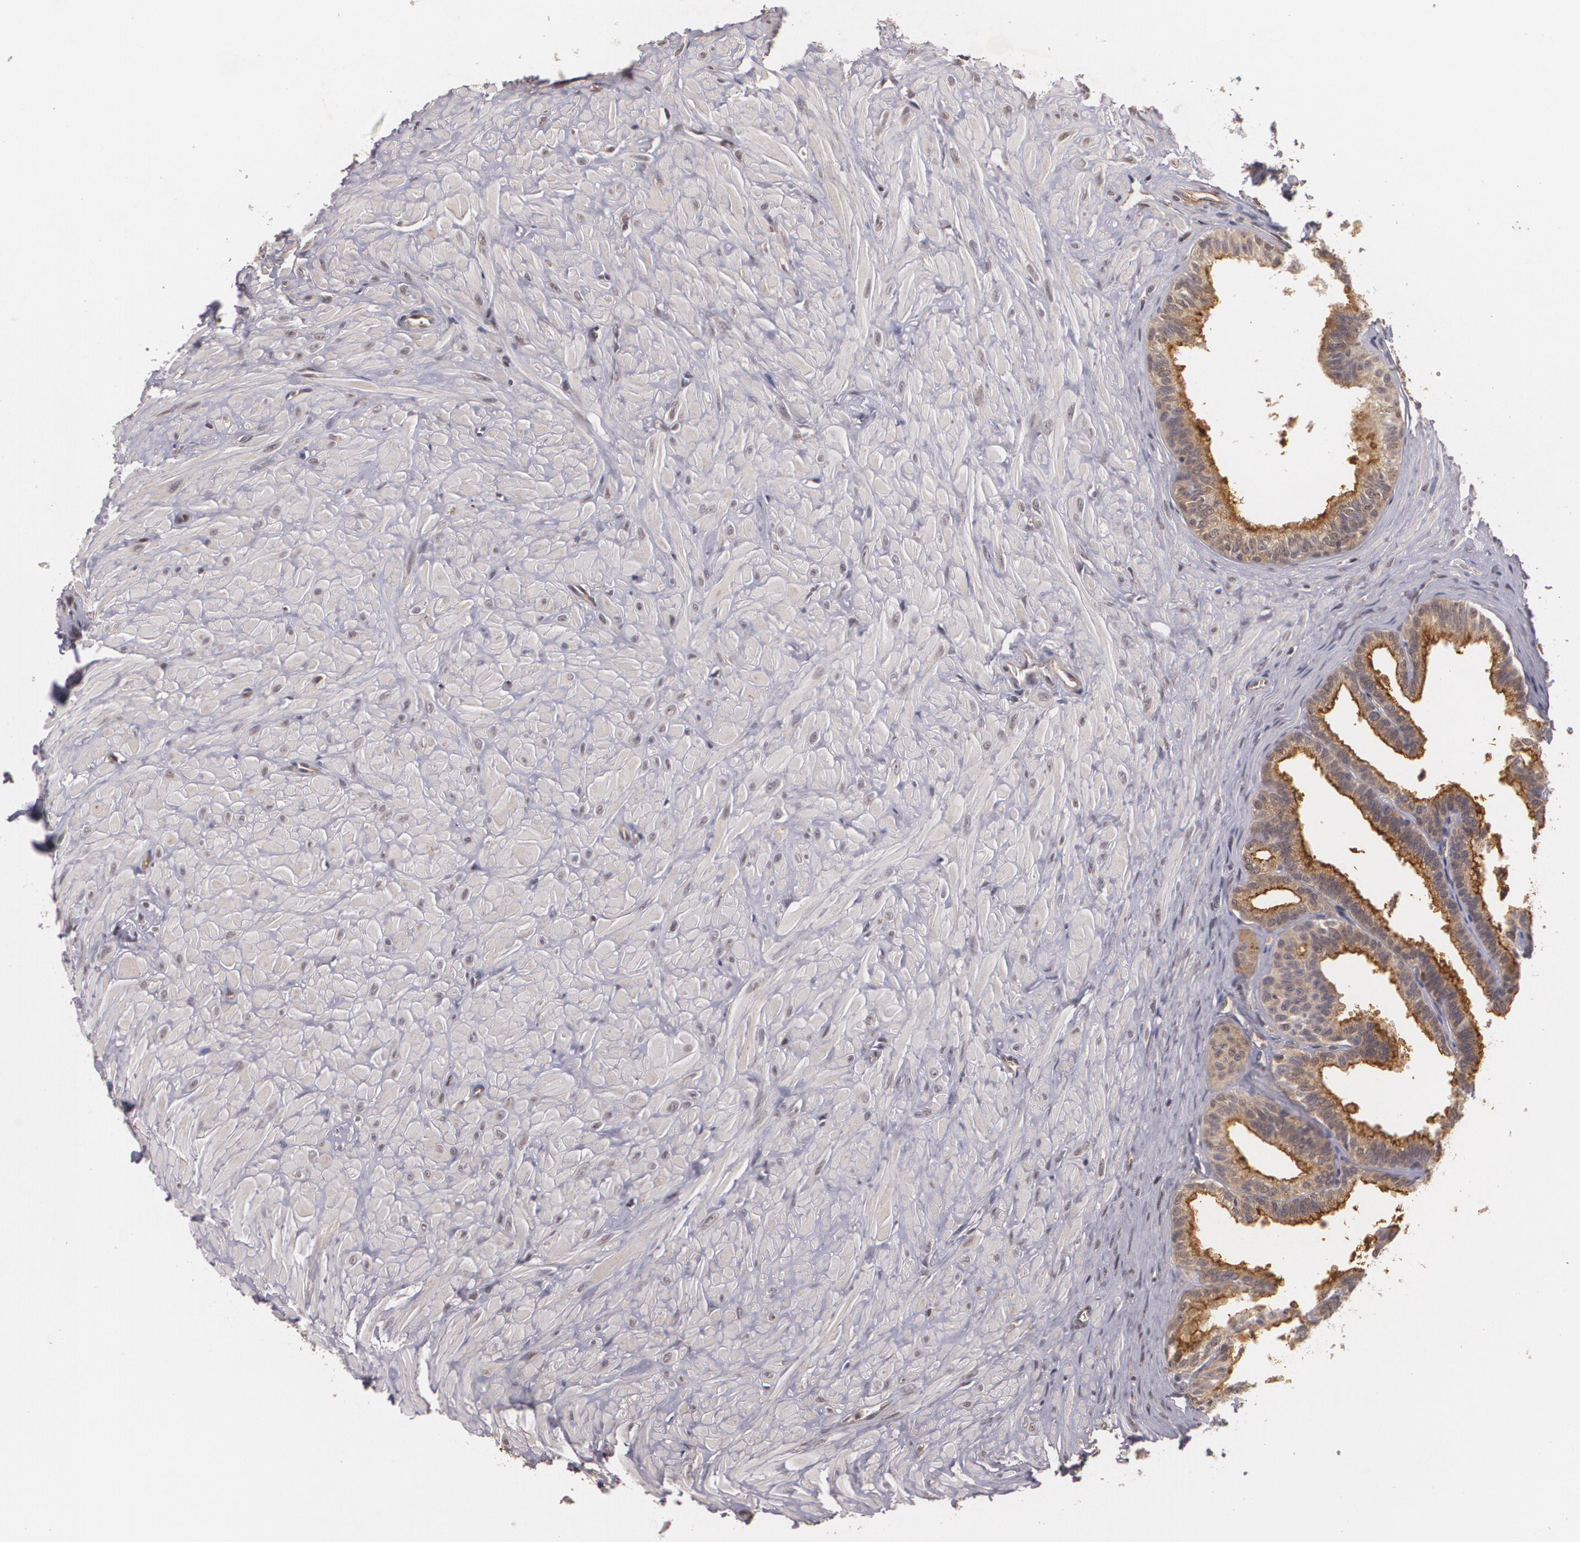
{"staining": {"intensity": "moderate", "quantity": ">75%", "location": "cytoplasmic/membranous"}, "tissue": "seminal vesicle", "cell_type": "Glandular cells", "image_type": "normal", "snomed": [{"axis": "morphology", "description": "Normal tissue, NOS"}, {"axis": "topography", "description": "Seminal veicle"}], "caption": "A medium amount of moderate cytoplasmic/membranous expression is seen in about >75% of glandular cells in unremarkable seminal vesicle.", "gene": "BRCA1", "patient": {"sex": "male", "age": 26}}